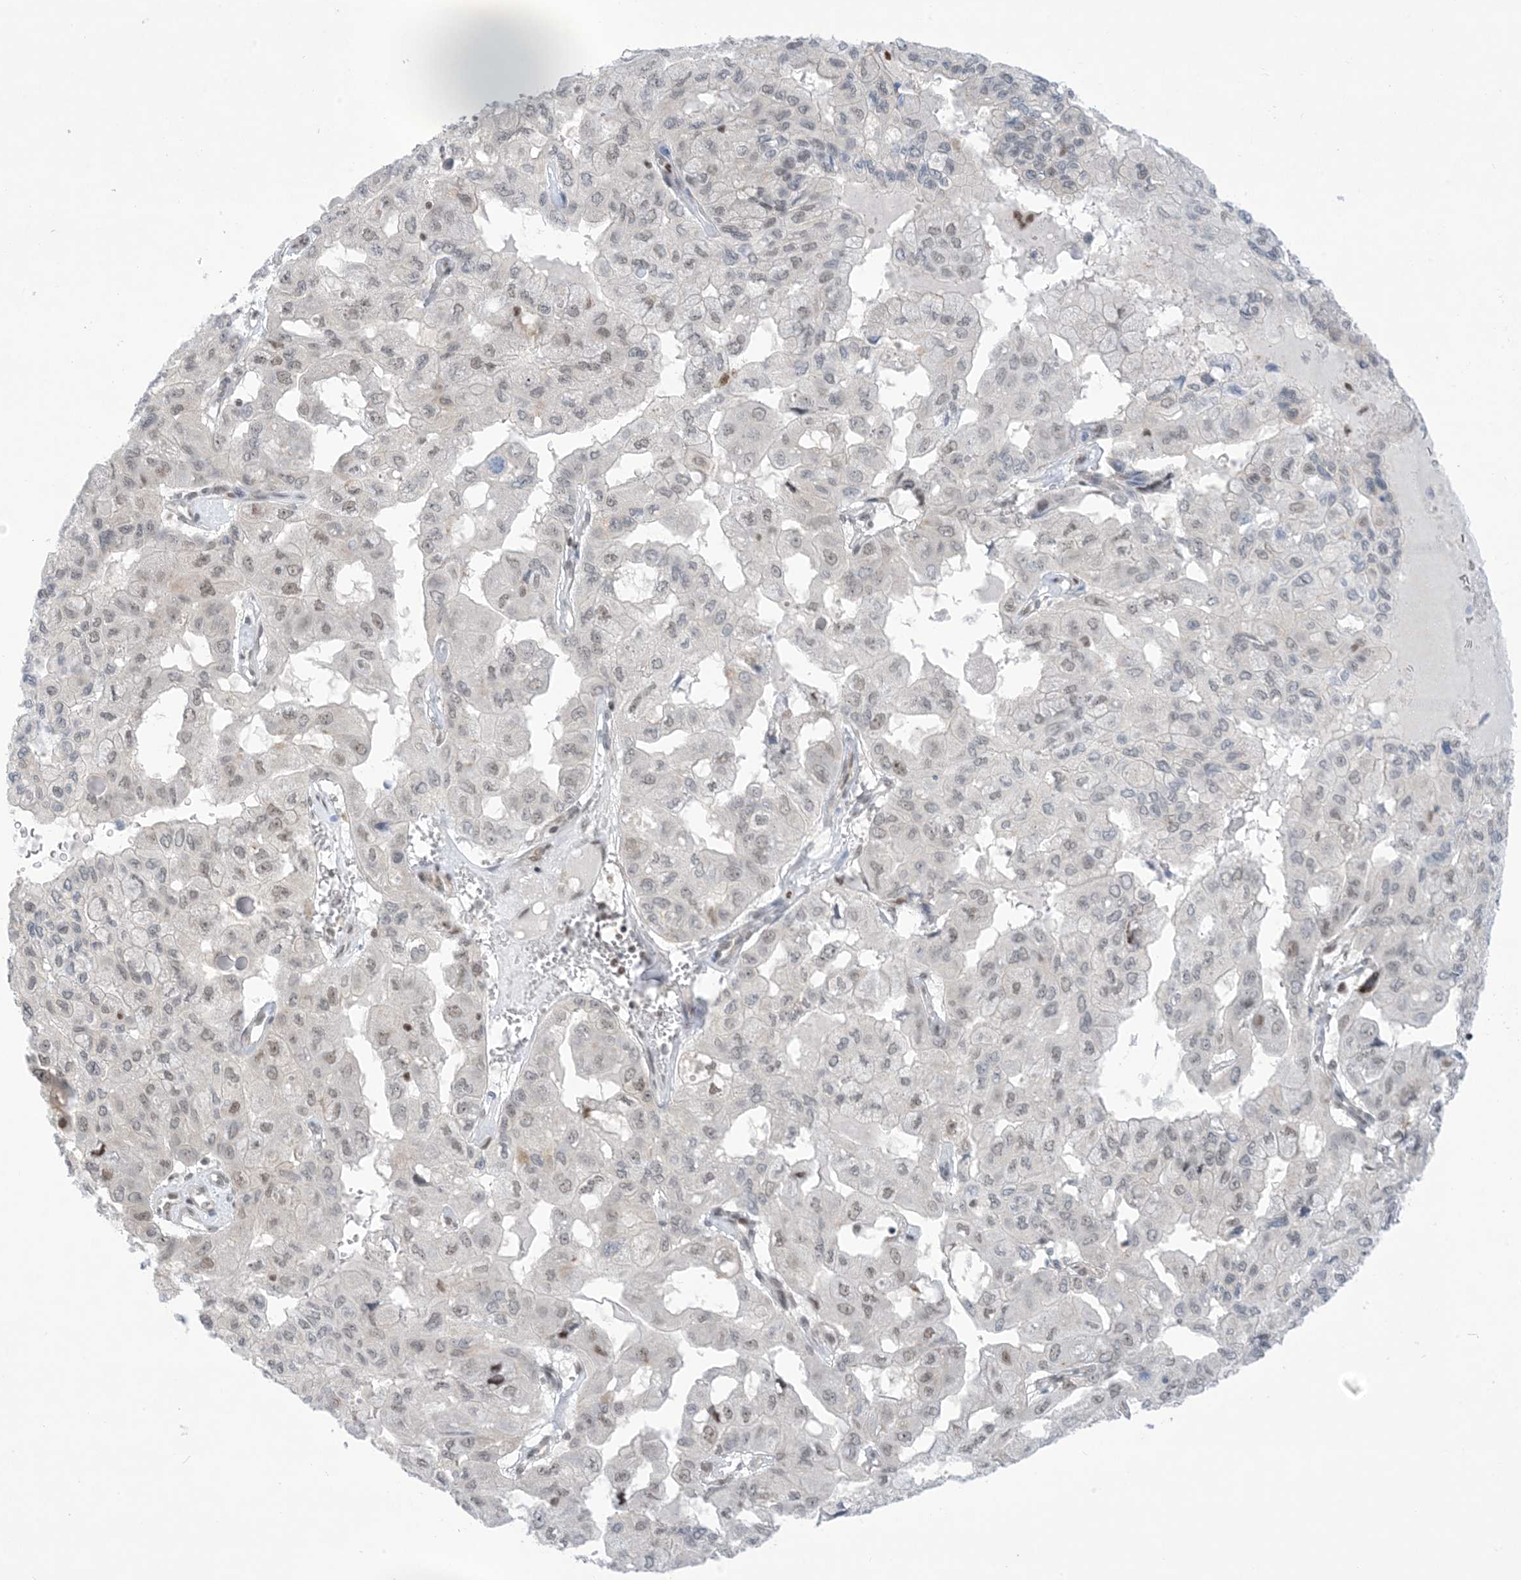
{"staining": {"intensity": "weak", "quantity": "<25%", "location": "nuclear"}, "tissue": "pancreatic cancer", "cell_type": "Tumor cells", "image_type": "cancer", "snomed": [{"axis": "morphology", "description": "Adenocarcinoma, NOS"}, {"axis": "topography", "description": "Pancreas"}], "caption": "A high-resolution histopathology image shows IHC staining of pancreatic cancer (adenocarcinoma), which displays no significant expression in tumor cells.", "gene": "TFPT", "patient": {"sex": "male", "age": 51}}